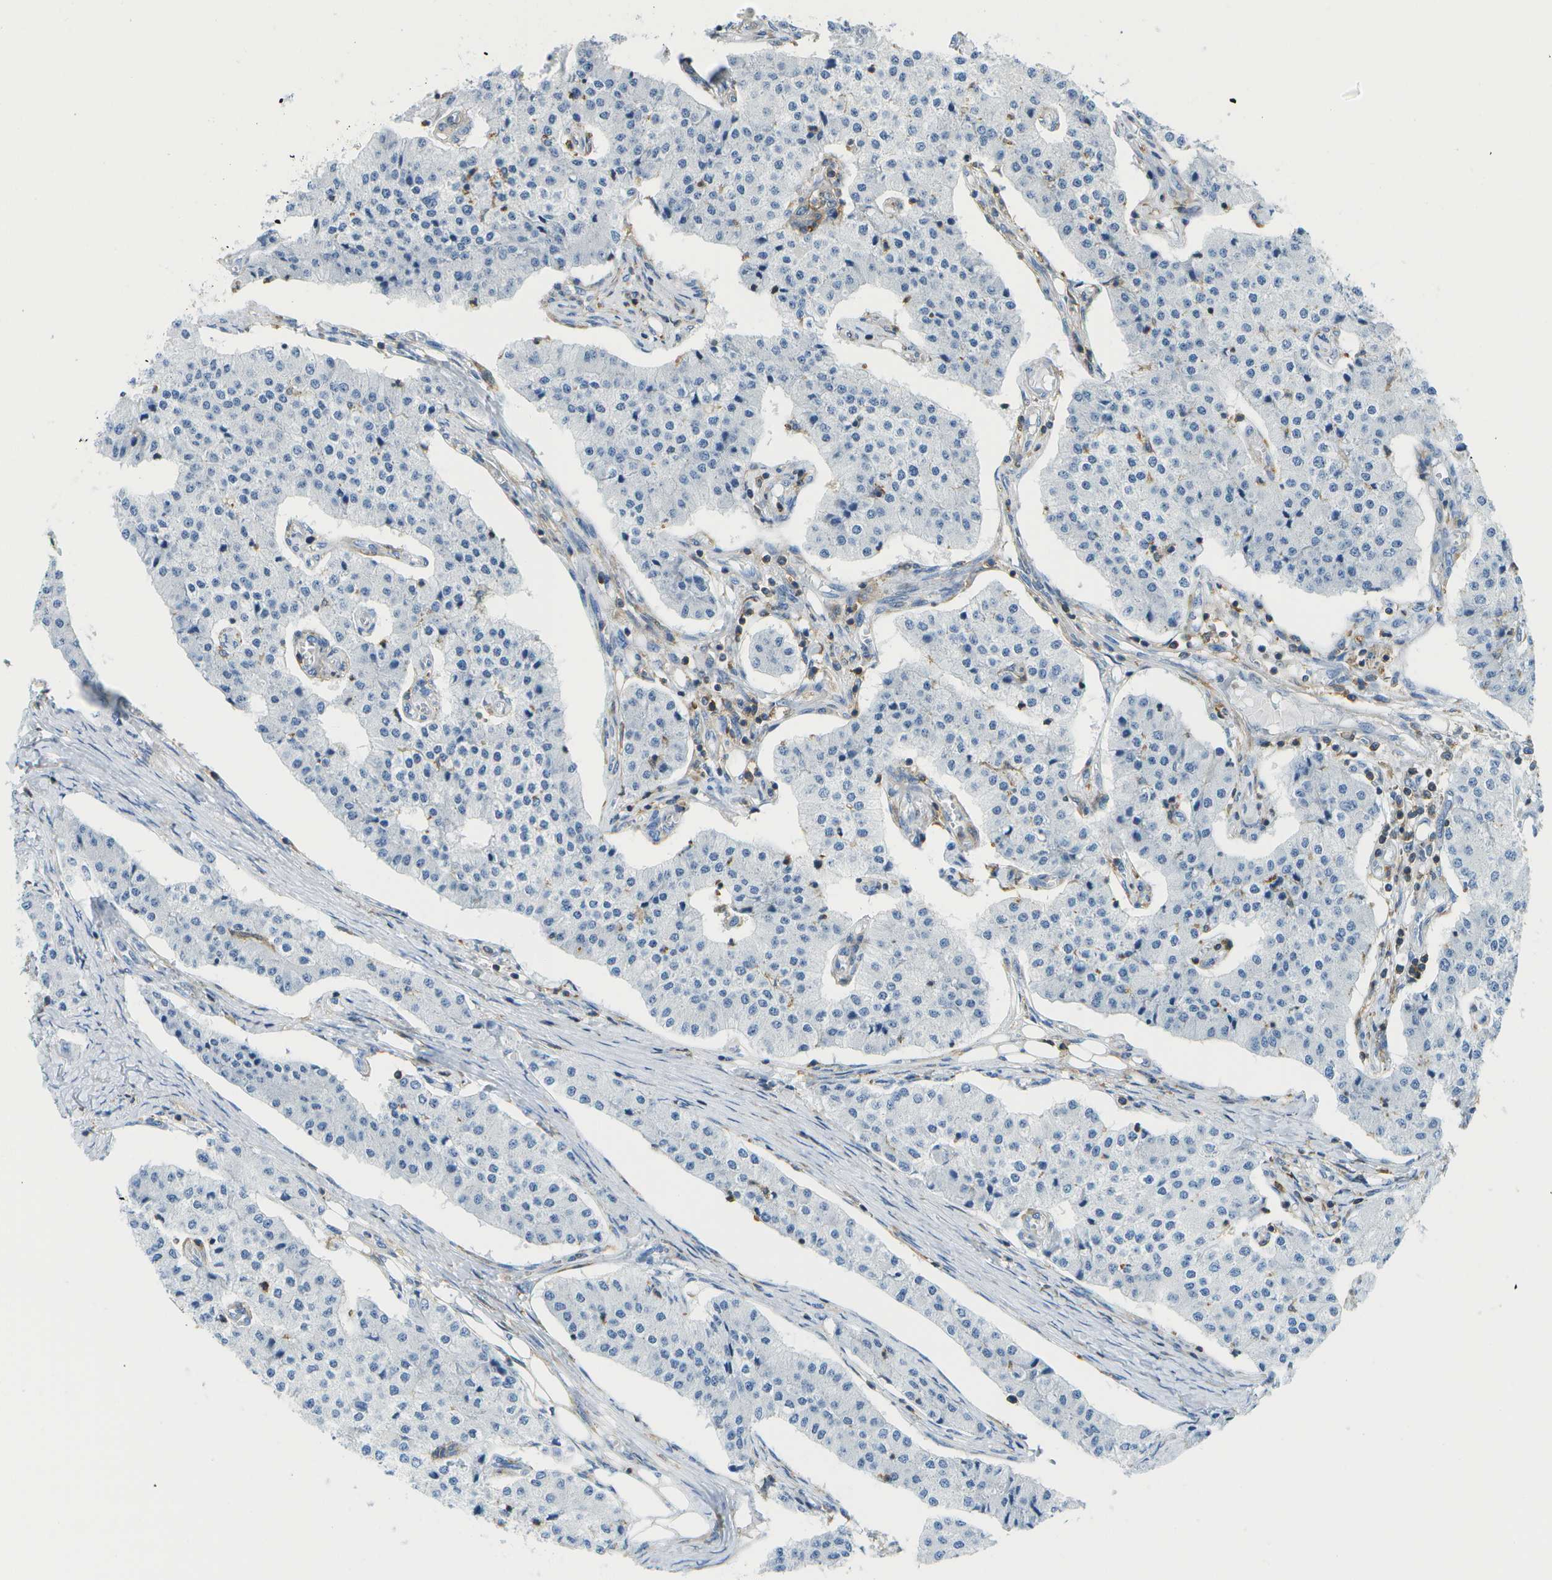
{"staining": {"intensity": "negative", "quantity": "none", "location": "none"}, "tissue": "carcinoid", "cell_type": "Tumor cells", "image_type": "cancer", "snomed": [{"axis": "morphology", "description": "Carcinoid, malignant, NOS"}, {"axis": "topography", "description": "Colon"}], "caption": "This is an immunohistochemistry histopathology image of human carcinoid (malignant). There is no staining in tumor cells.", "gene": "RCSD1", "patient": {"sex": "female", "age": 52}}